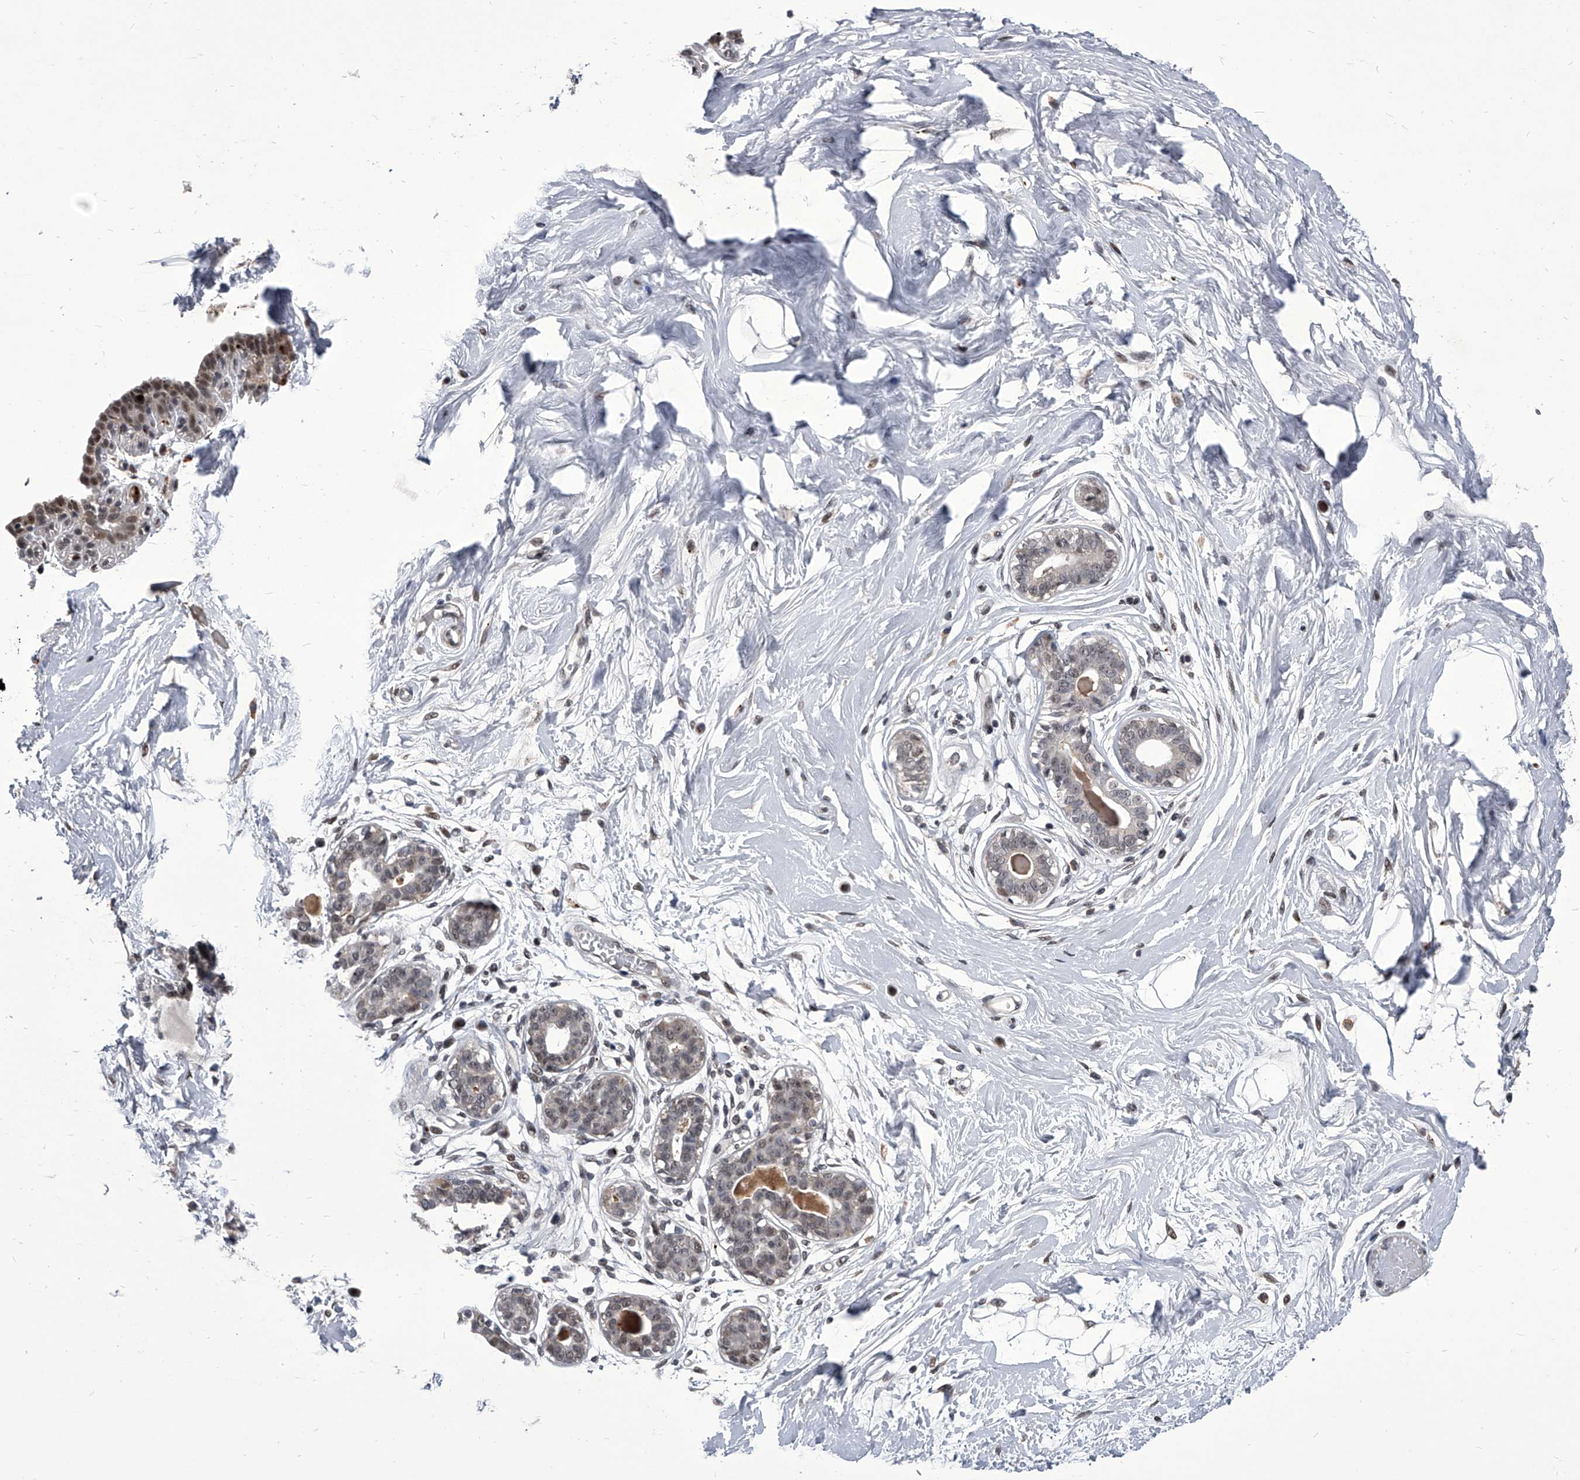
{"staining": {"intensity": "weak", "quantity": "<25%", "location": "cytoplasmic/membranous"}, "tissue": "breast", "cell_type": "Adipocytes", "image_type": "normal", "snomed": [{"axis": "morphology", "description": "Normal tissue, NOS"}, {"axis": "topography", "description": "Breast"}], "caption": "IHC micrograph of benign breast stained for a protein (brown), which reveals no positivity in adipocytes. (DAB (3,3'-diaminobenzidine) immunohistochemistry (IHC) with hematoxylin counter stain).", "gene": "CMTR1", "patient": {"sex": "female", "age": 45}}